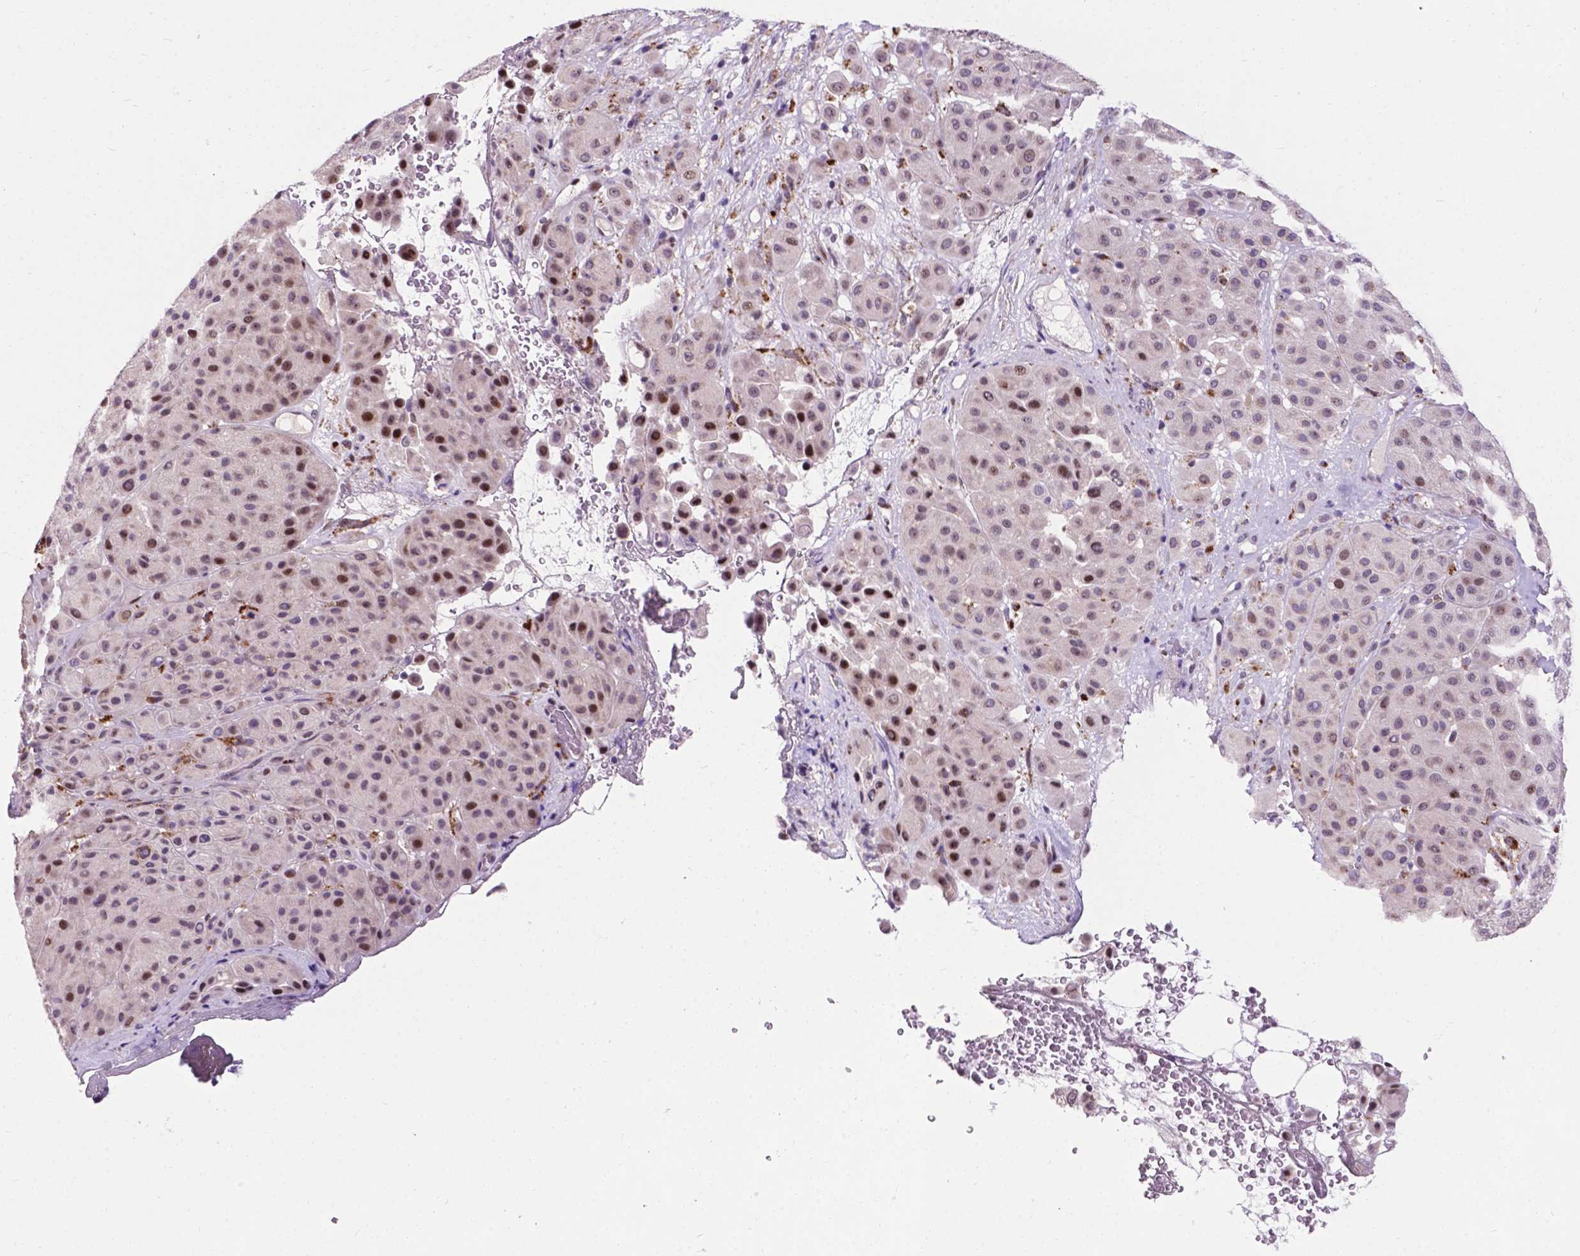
{"staining": {"intensity": "moderate", "quantity": "25%-75%", "location": "nuclear"}, "tissue": "melanoma", "cell_type": "Tumor cells", "image_type": "cancer", "snomed": [{"axis": "morphology", "description": "Malignant melanoma, Metastatic site"}, {"axis": "topography", "description": "Smooth muscle"}], "caption": "Immunohistochemical staining of malignant melanoma (metastatic site) exhibits medium levels of moderate nuclear expression in about 25%-75% of tumor cells. Using DAB (3,3'-diaminobenzidine) (brown) and hematoxylin (blue) stains, captured at high magnification using brightfield microscopy.", "gene": "SMAD3", "patient": {"sex": "male", "age": 41}}